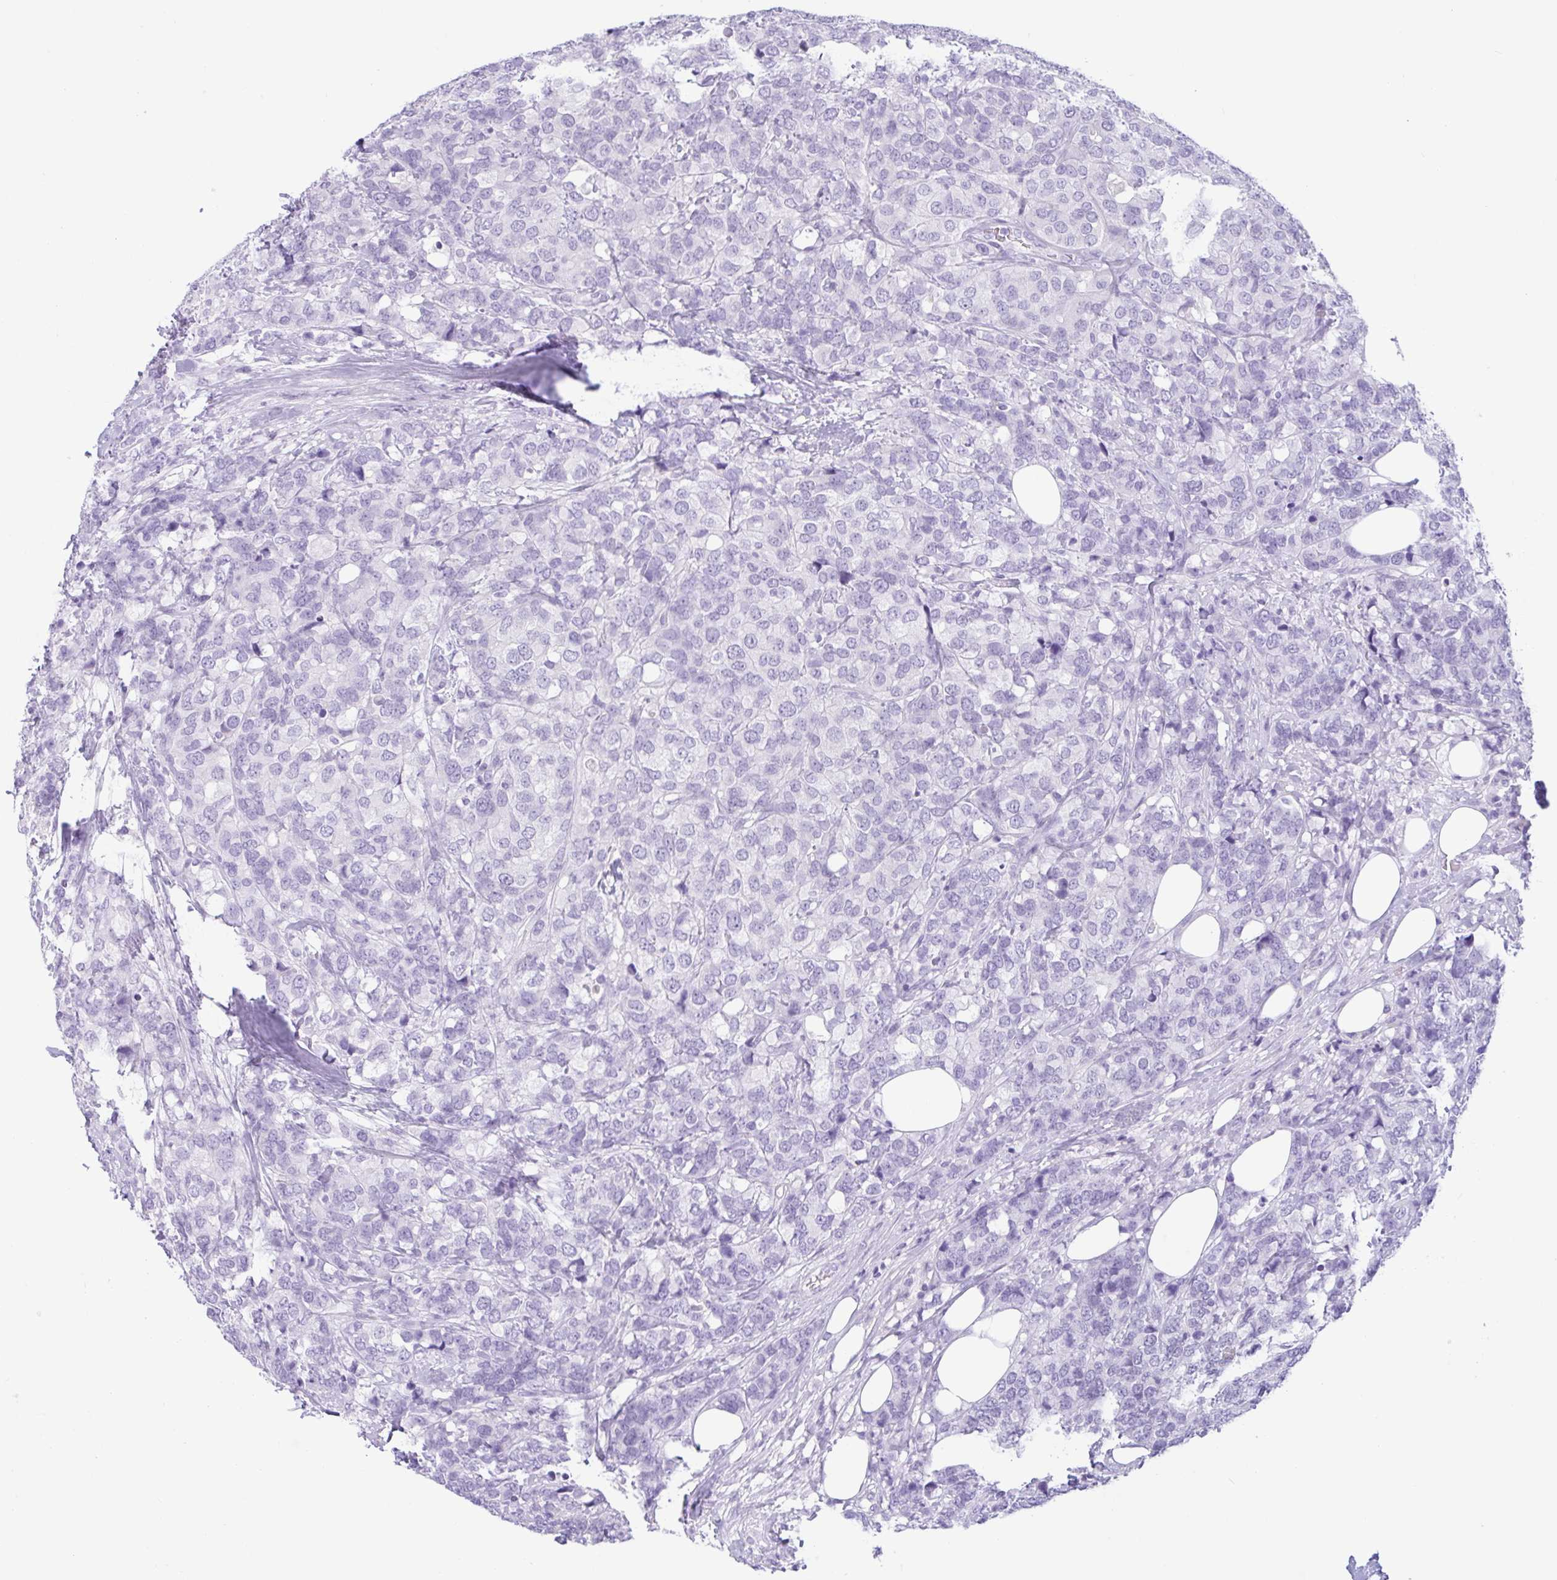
{"staining": {"intensity": "negative", "quantity": "none", "location": "none"}, "tissue": "breast cancer", "cell_type": "Tumor cells", "image_type": "cancer", "snomed": [{"axis": "morphology", "description": "Lobular carcinoma"}, {"axis": "topography", "description": "Breast"}], "caption": "The photomicrograph exhibits no significant expression in tumor cells of breast lobular carcinoma.", "gene": "CTSE", "patient": {"sex": "female", "age": 59}}